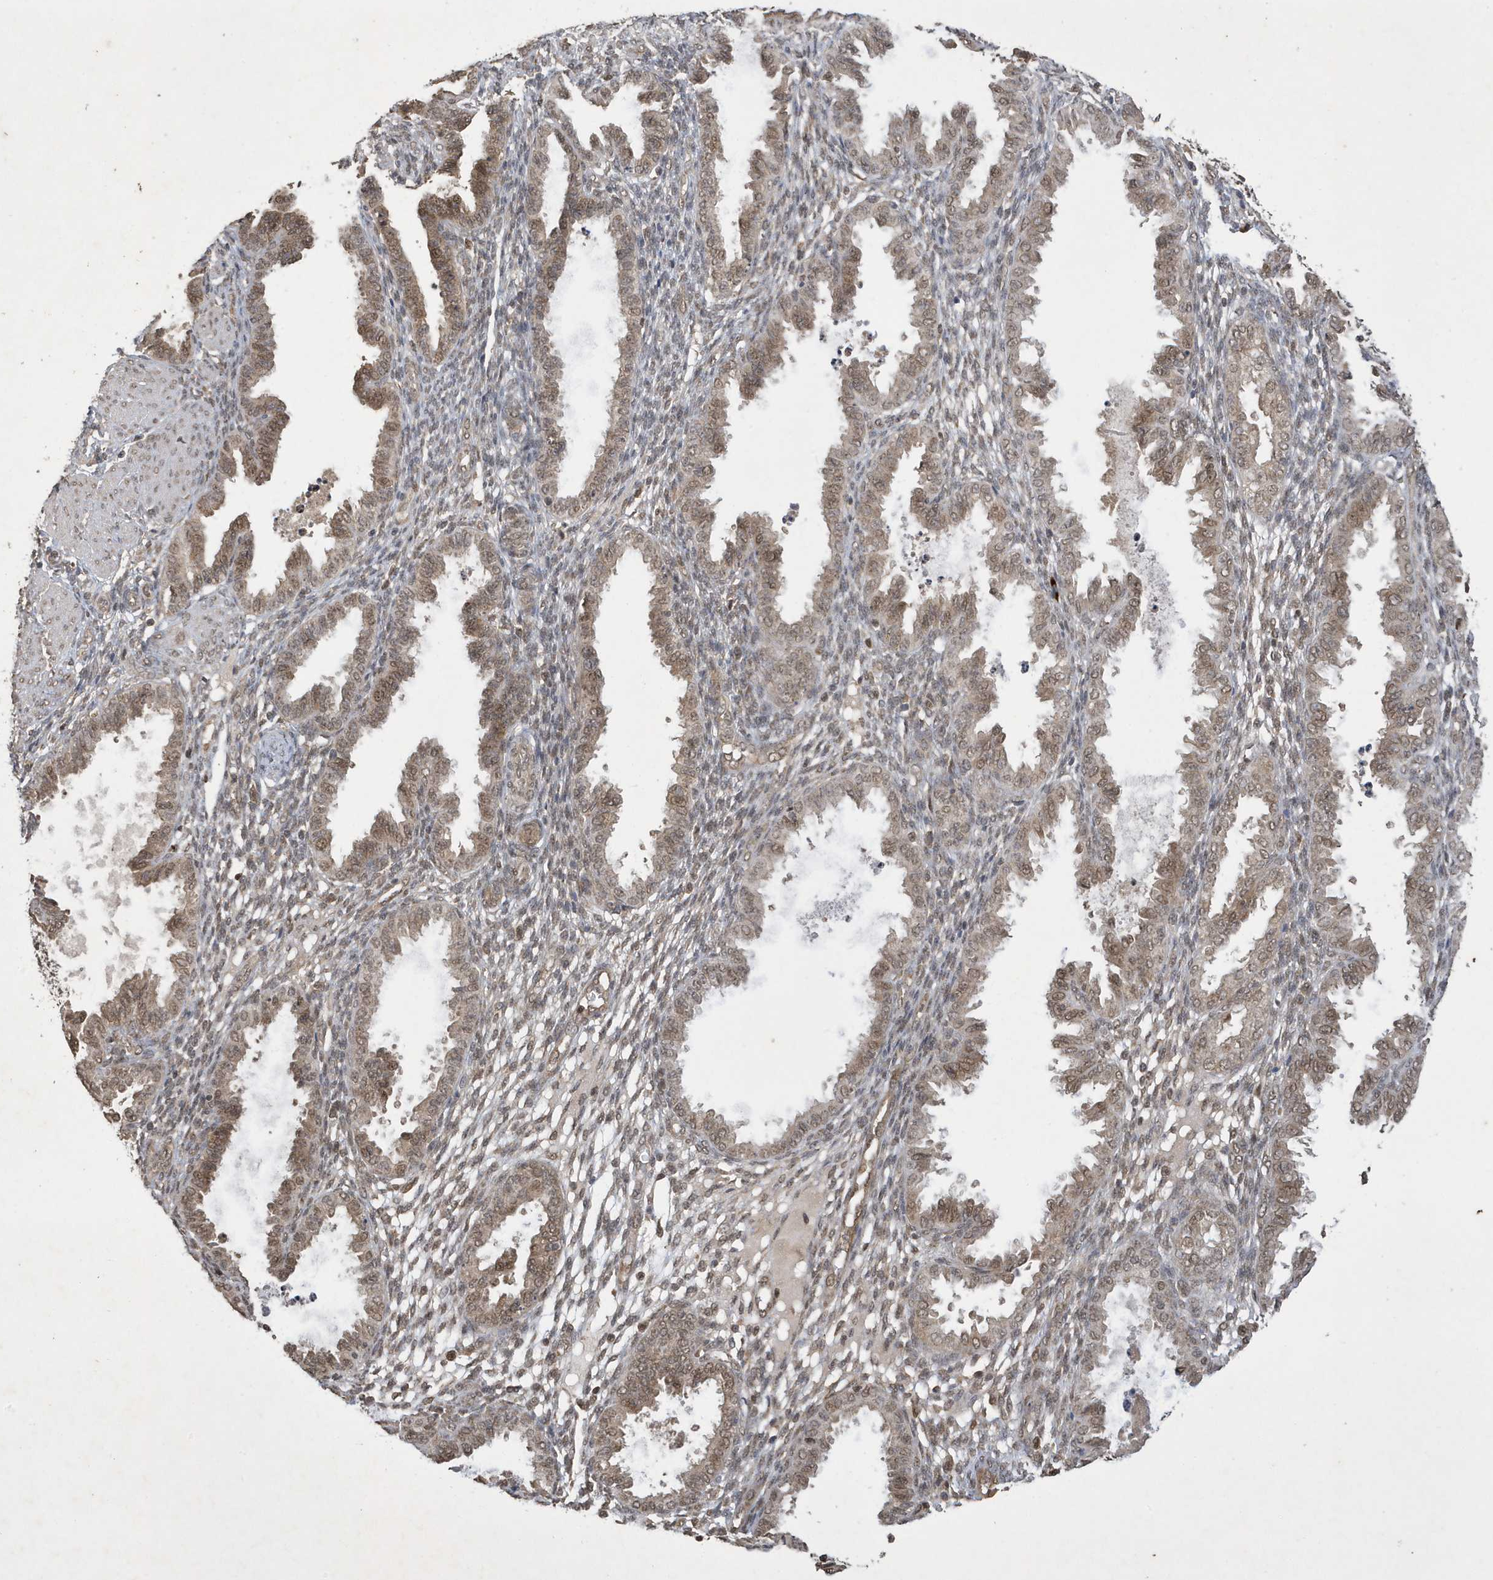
{"staining": {"intensity": "weak", "quantity": "25%-75%", "location": "nuclear"}, "tissue": "endometrium", "cell_type": "Cells in endometrial stroma", "image_type": "normal", "snomed": [{"axis": "morphology", "description": "Normal tissue, NOS"}, {"axis": "topography", "description": "Endometrium"}], "caption": "A histopathology image of endometrium stained for a protein exhibits weak nuclear brown staining in cells in endometrial stroma. Ihc stains the protein of interest in brown and the nuclei are stained blue.", "gene": "STX10", "patient": {"sex": "female", "age": 33}}